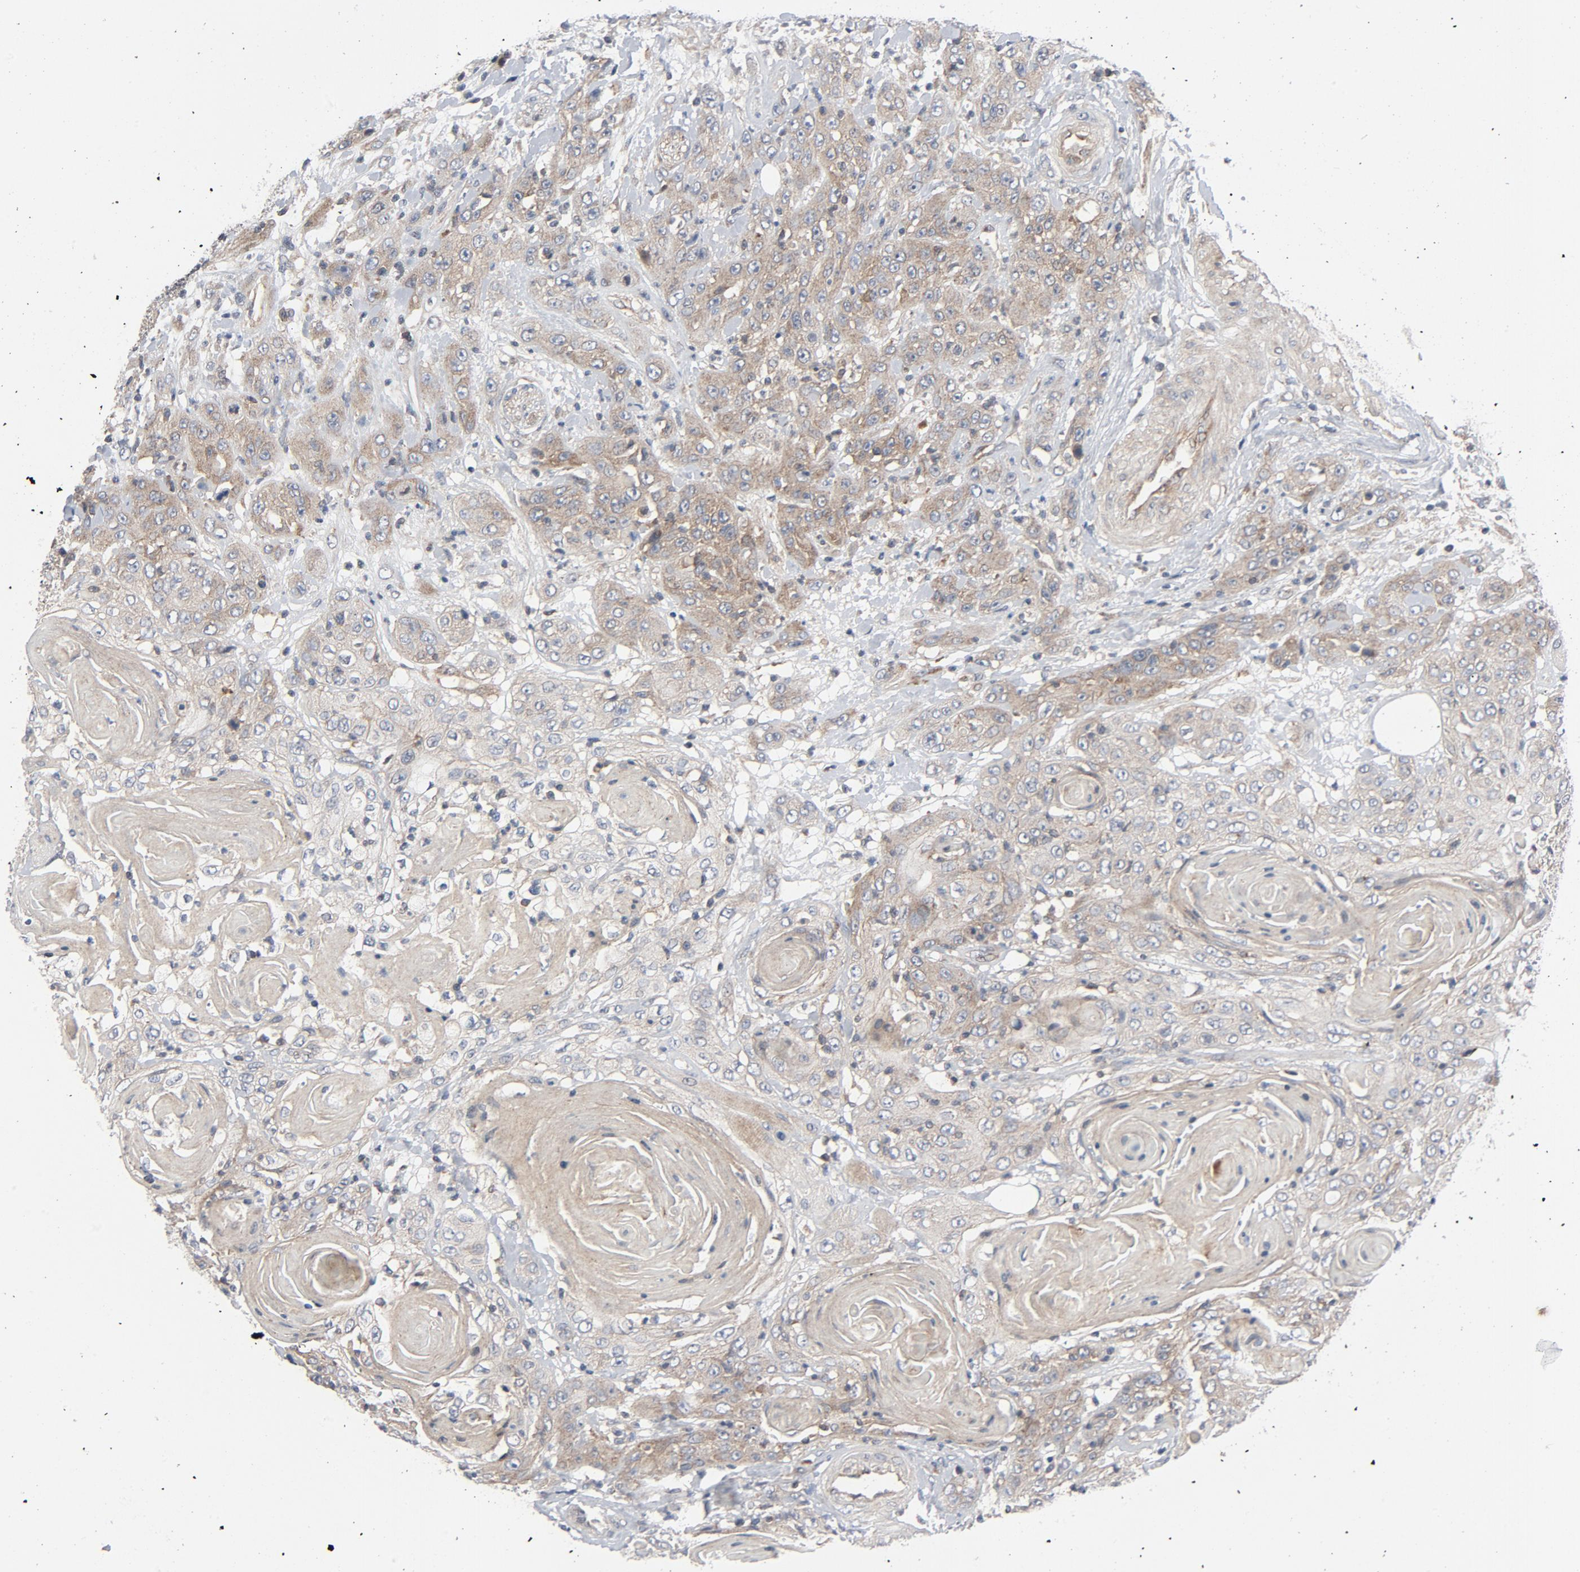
{"staining": {"intensity": "moderate", "quantity": ">75%", "location": "cytoplasmic/membranous"}, "tissue": "head and neck cancer", "cell_type": "Tumor cells", "image_type": "cancer", "snomed": [{"axis": "morphology", "description": "Squamous cell carcinoma, NOS"}, {"axis": "topography", "description": "Head-Neck"}], "caption": "Tumor cells display medium levels of moderate cytoplasmic/membranous expression in about >75% of cells in head and neck cancer (squamous cell carcinoma).", "gene": "TSG101", "patient": {"sex": "female", "age": 84}}